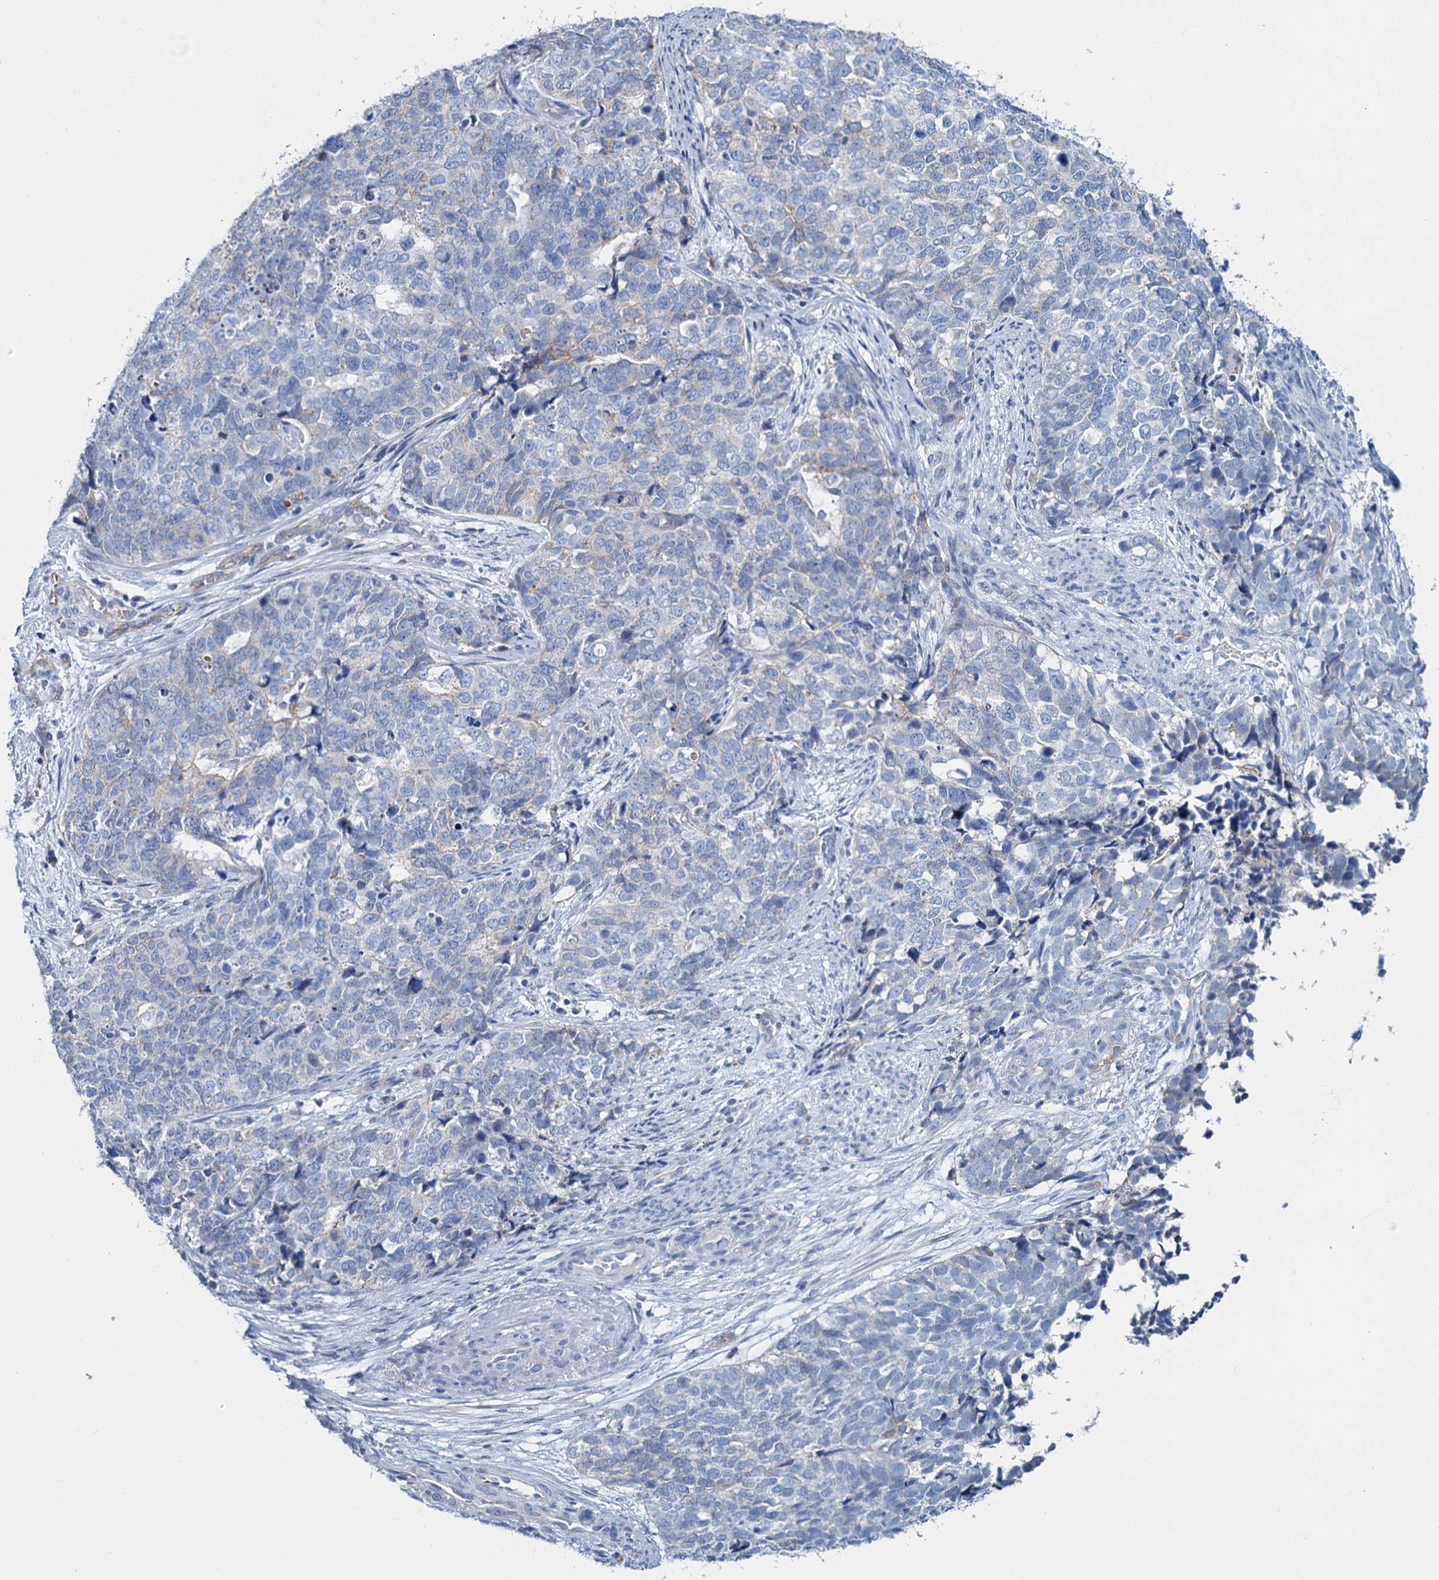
{"staining": {"intensity": "negative", "quantity": "none", "location": "none"}, "tissue": "cervical cancer", "cell_type": "Tumor cells", "image_type": "cancer", "snomed": [{"axis": "morphology", "description": "Squamous cell carcinoma, NOS"}, {"axis": "topography", "description": "Cervix"}], "caption": "IHC image of cervical cancer (squamous cell carcinoma) stained for a protein (brown), which shows no positivity in tumor cells.", "gene": "SLC1A3", "patient": {"sex": "female", "age": 63}}